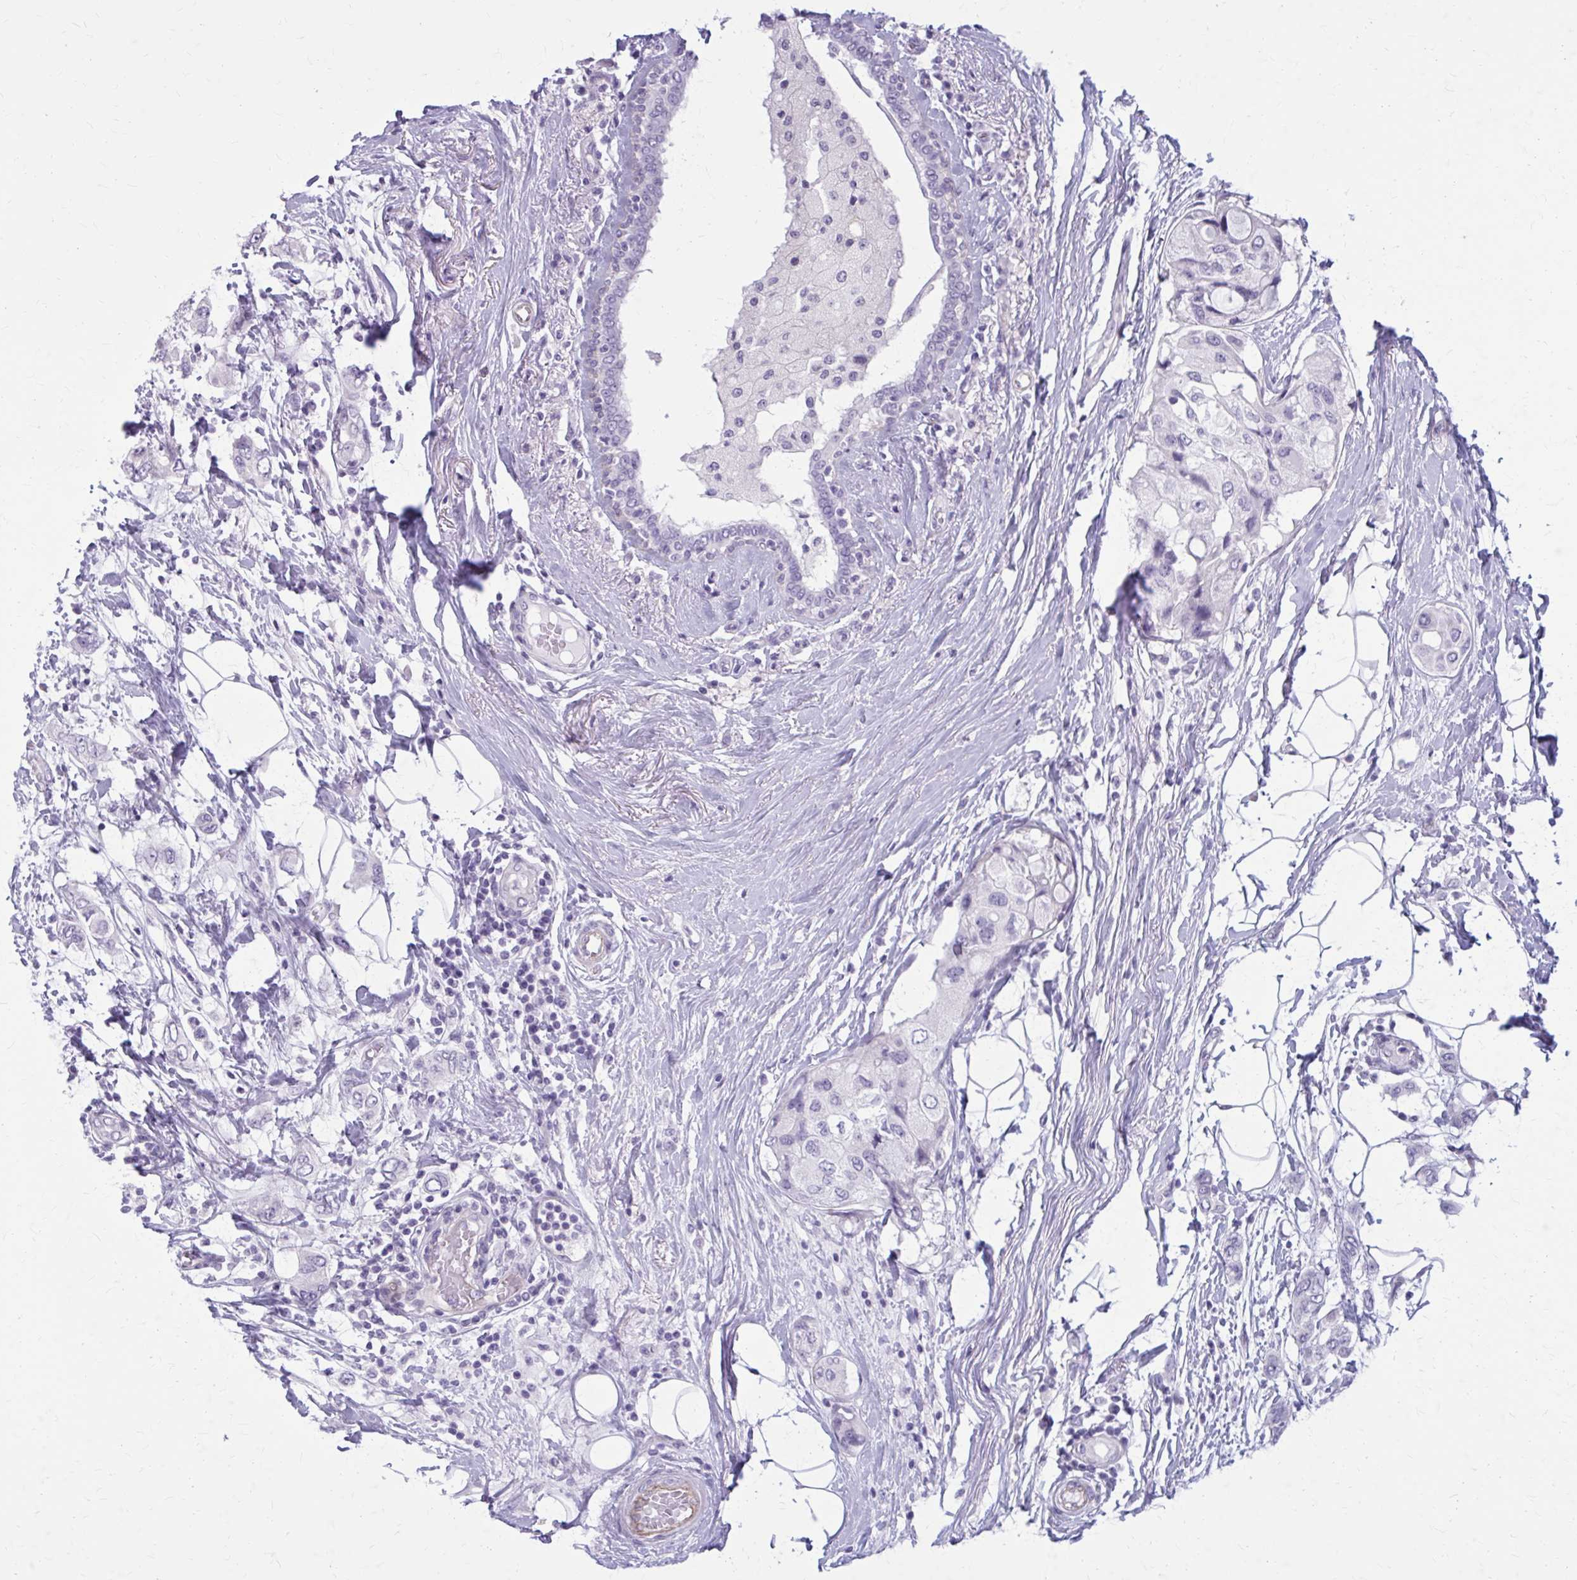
{"staining": {"intensity": "negative", "quantity": "none", "location": "none"}, "tissue": "breast cancer", "cell_type": "Tumor cells", "image_type": "cancer", "snomed": [{"axis": "morphology", "description": "Lobular carcinoma"}, {"axis": "topography", "description": "Breast"}], "caption": "Tumor cells show no significant staining in breast lobular carcinoma. The staining is performed using DAB (3,3'-diaminobenzidine) brown chromogen with nuclei counter-stained in using hematoxylin.", "gene": "CASQ2", "patient": {"sex": "female", "age": 51}}